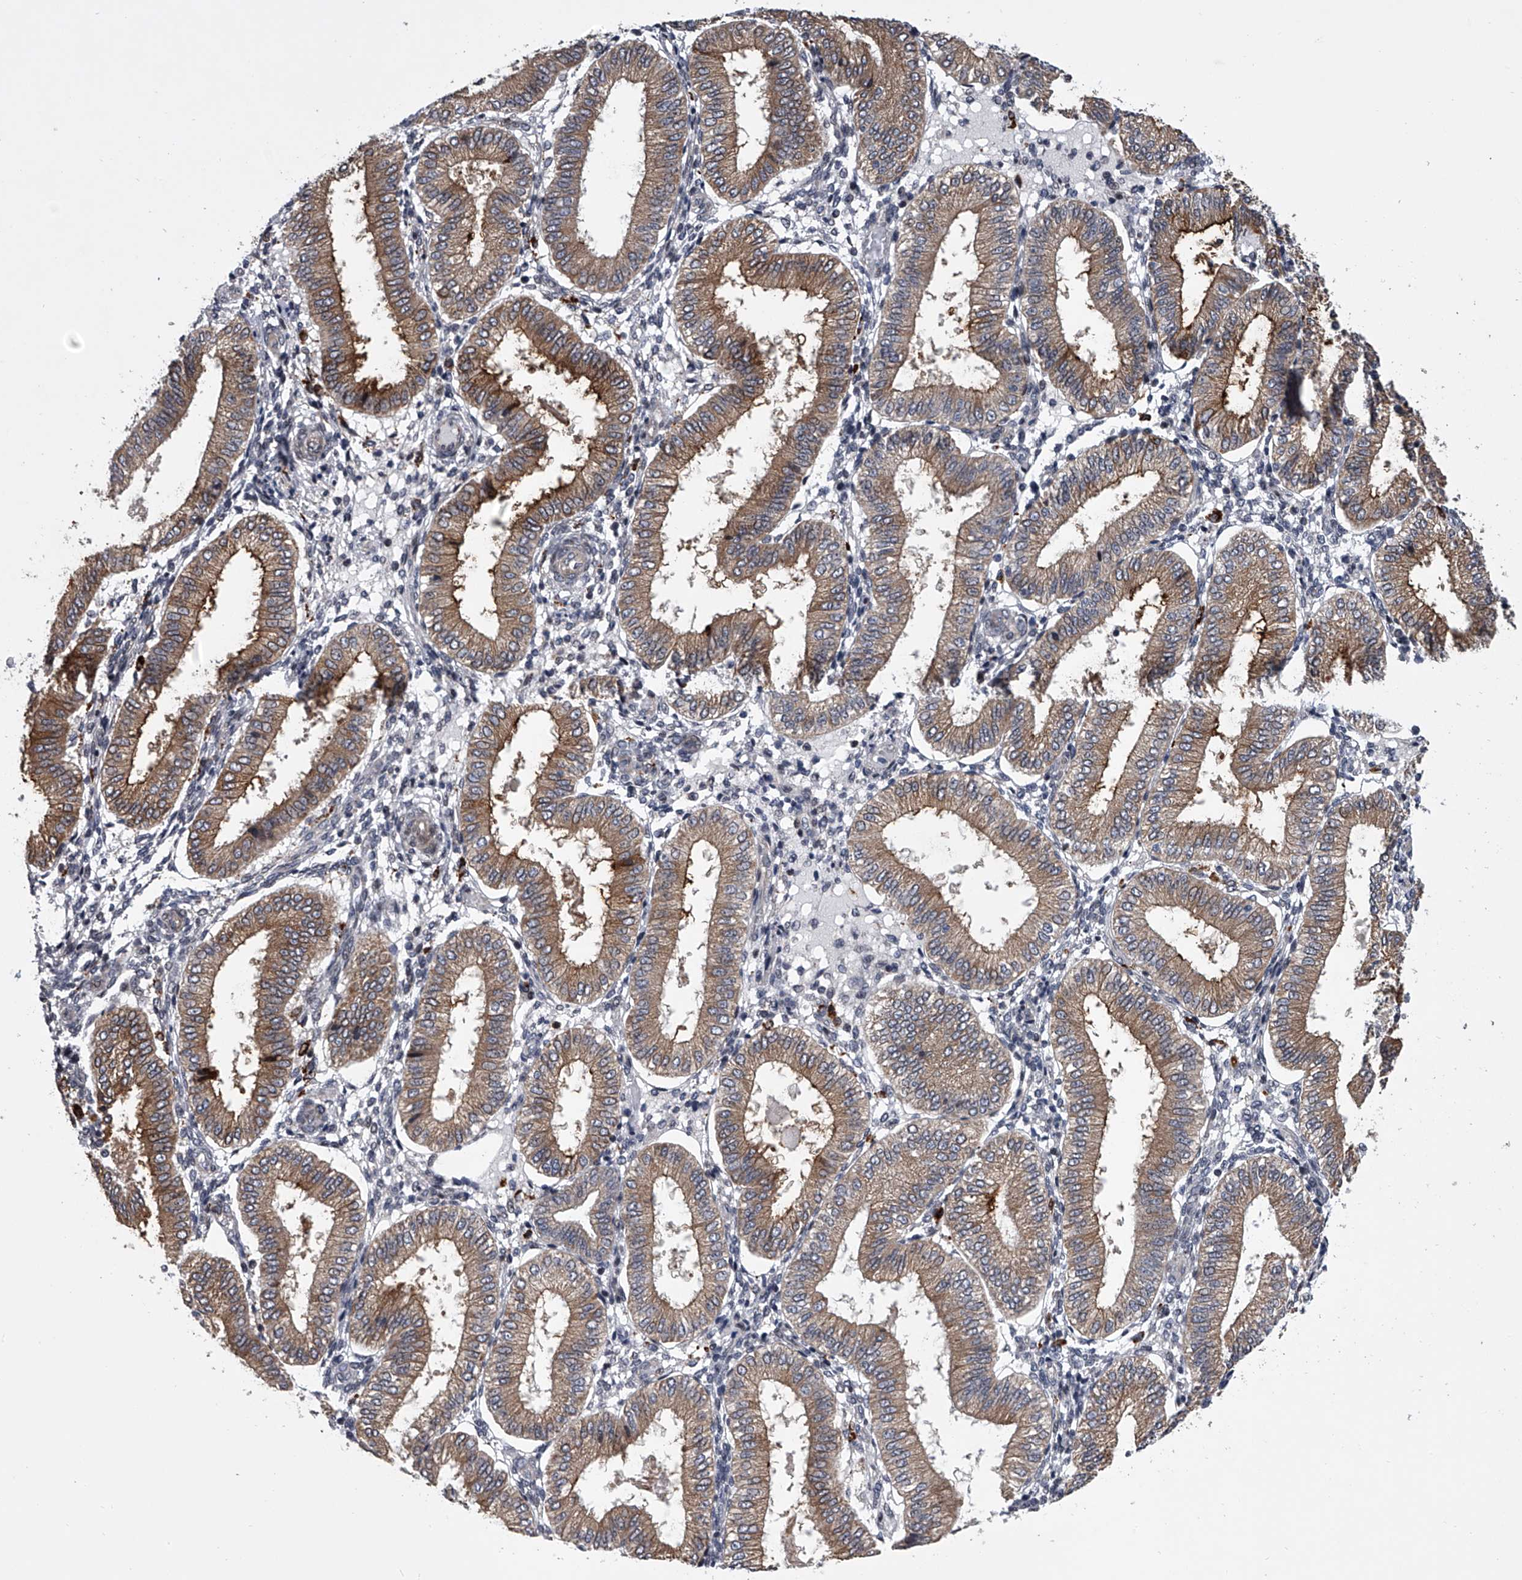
{"staining": {"intensity": "negative", "quantity": "none", "location": "none"}, "tissue": "endometrium", "cell_type": "Cells in endometrial stroma", "image_type": "normal", "snomed": [{"axis": "morphology", "description": "Normal tissue, NOS"}, {"axis": "topography", "description": "Endometrium"}], "caption": "The photomicrograph demonstrates no staining of cells in endometrial stroma in unremarkable endometrium.", "gene": "TRIM8", "patient": {"sex": "female", "age": 39}}